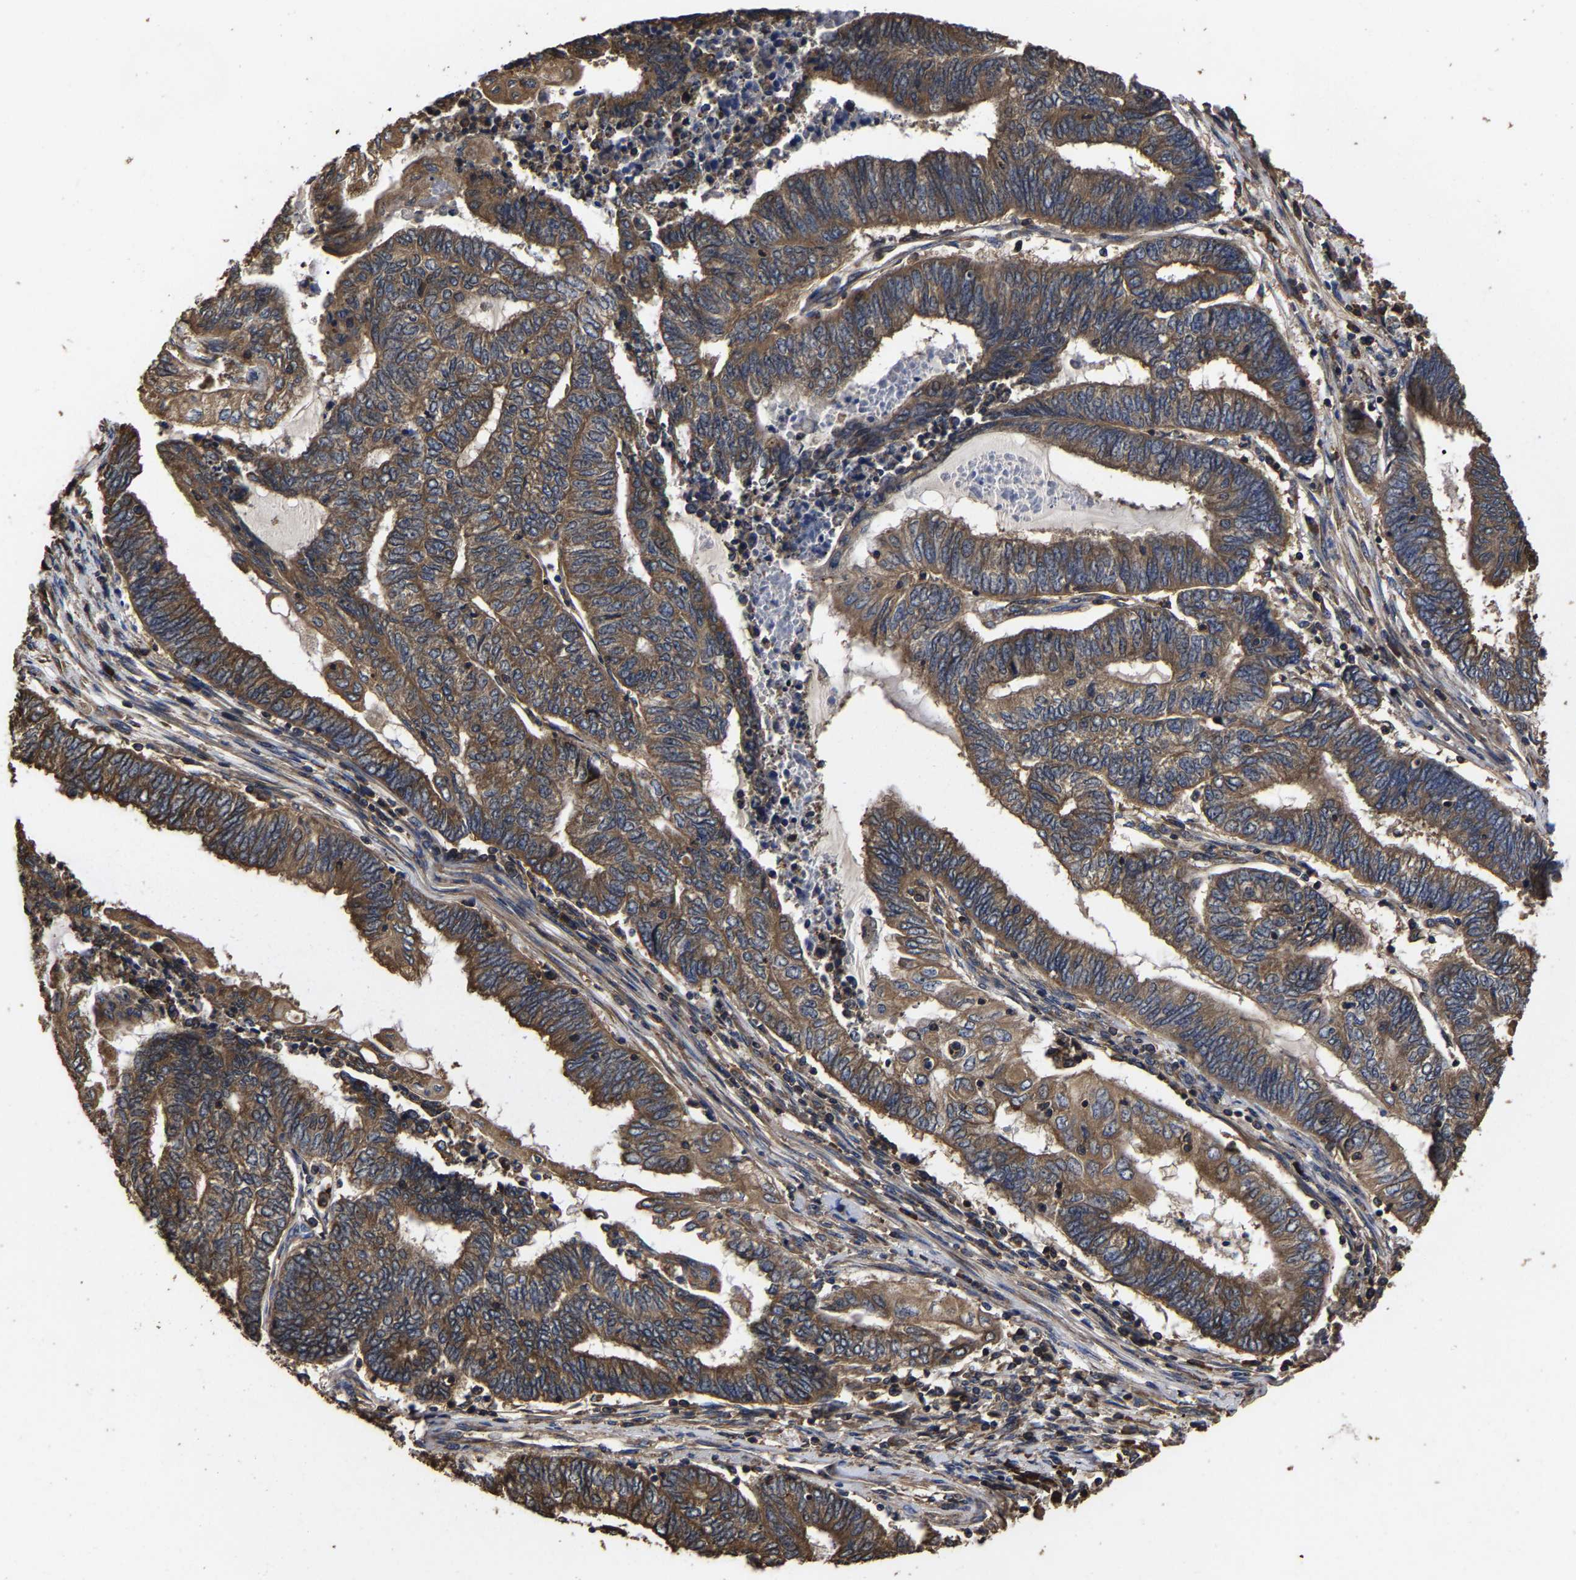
{"staining": {"intensity": "moderate", "quantity": ">75%", "location": "cytoplasmic/membranous"}, "tissue": "endometrial cancer", "cell_type": "Tumor cells", "image_type": "cancer", "snomed": [{"axis": "morphology", "description": "Adenocarcinoma, NOS"}, {"axis": "topography", "description": "Uterus"}, {"axis": "topography", "description": "Endometrium"}], "caption": "Immunohistochemical staining of human endometrial cancer displays medium levels of moderate cytoplasmic/membranous staining in about >75% of tumor cells.", "gene": "ITCH", "patient": {"sex": "female", "age": 70}}